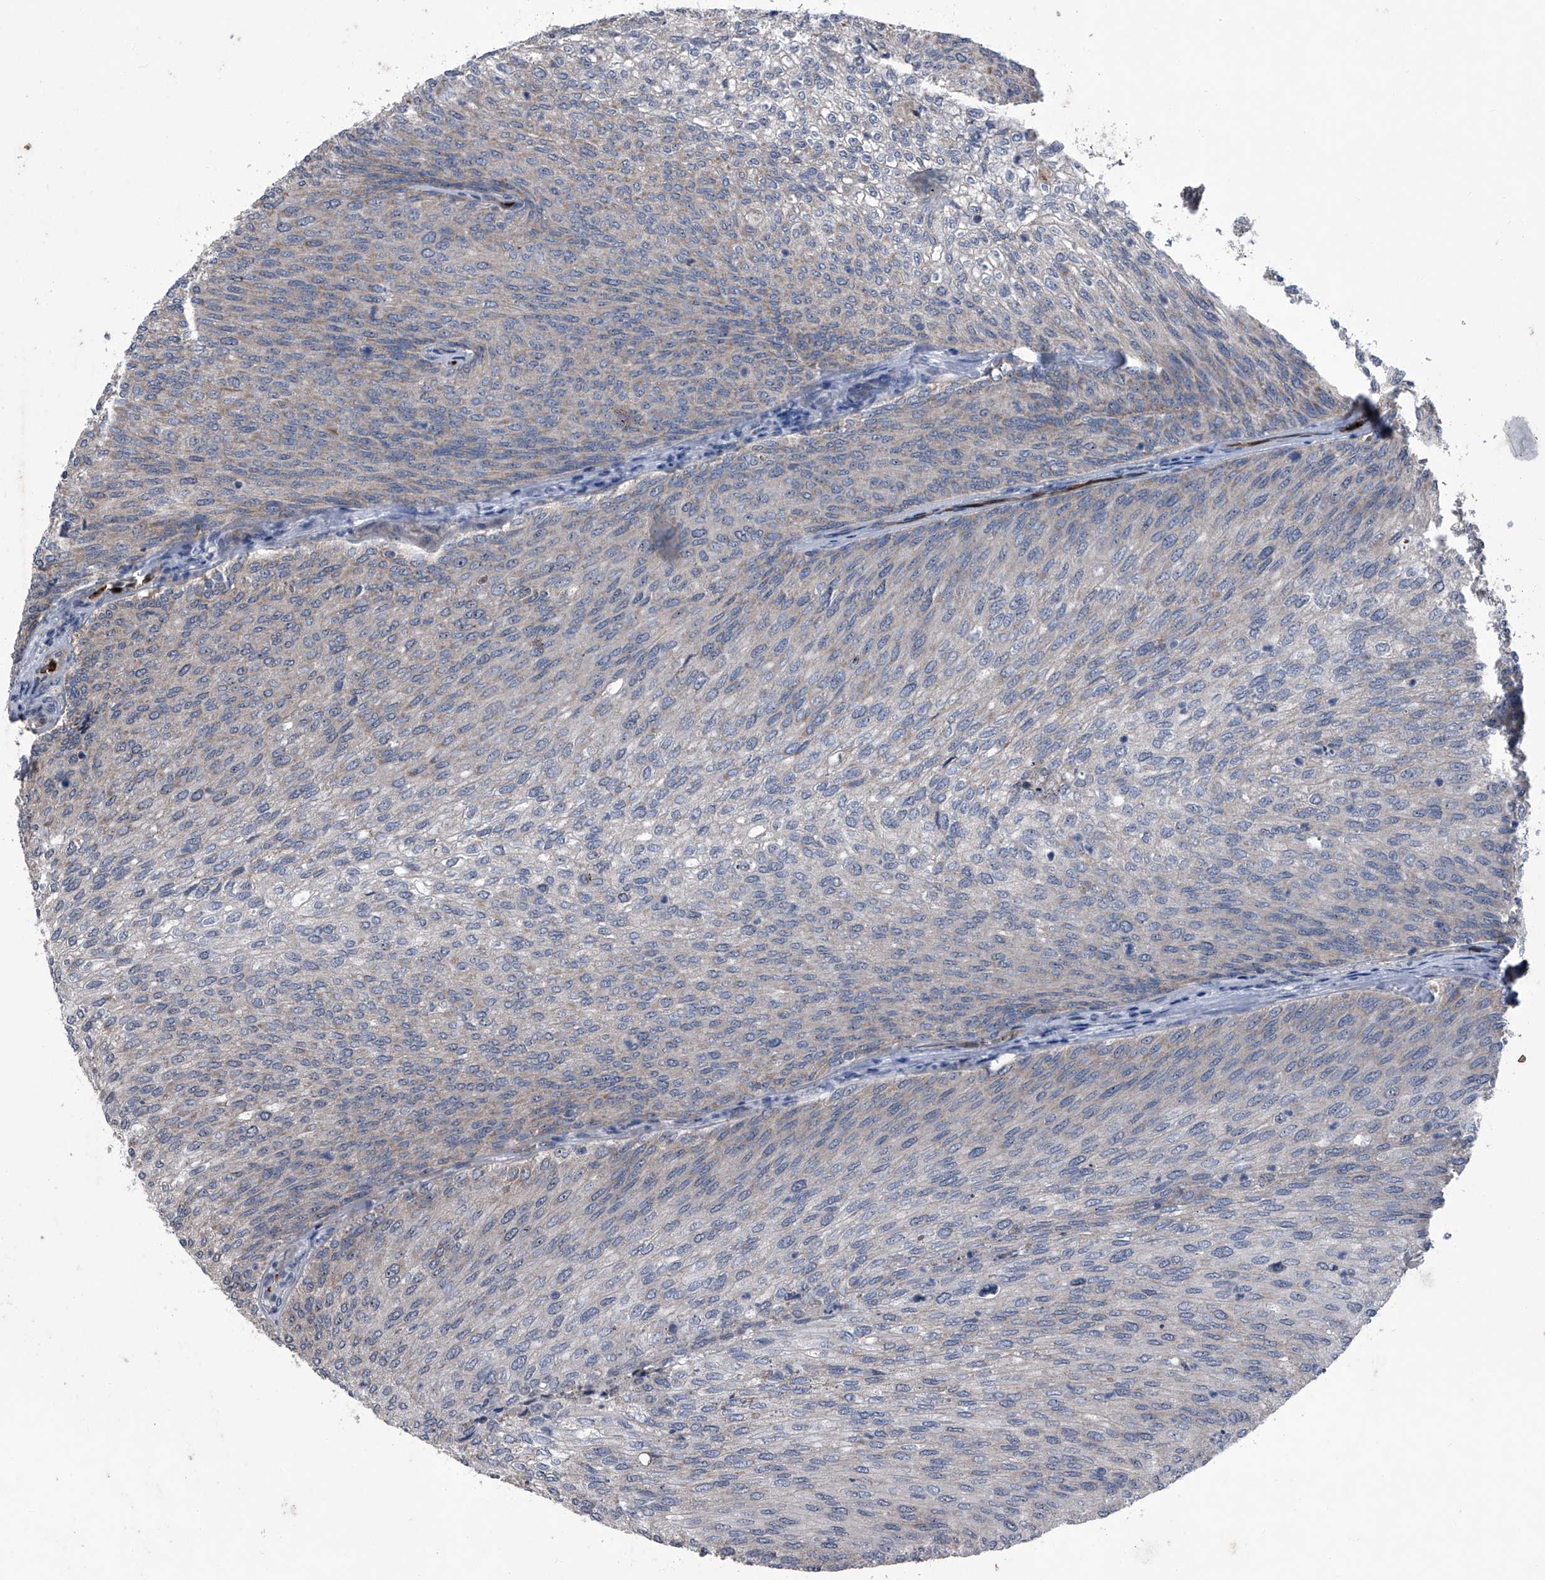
{"staining": {"intensity": "weak", "quantity": "<25%", "location": "cytoplasmic/membranous"}, "tissue": "urothelial cancer", "cell_type": "Tumor cells", "image_type": "cancer", "snomed": [{"axis": "morphology", "description": "Urothelial carcinoma, Low grade"}, {"axis": "topography", "description": "Urinary bladder"}], "caption": "This is an immunohistochemistry (IHC) micrograph of low-grade urothelial carcinoma. There is no positivity in tumor cells.", "gene": "CEP85L", "patient": {"sex": "female", "age": 79}}